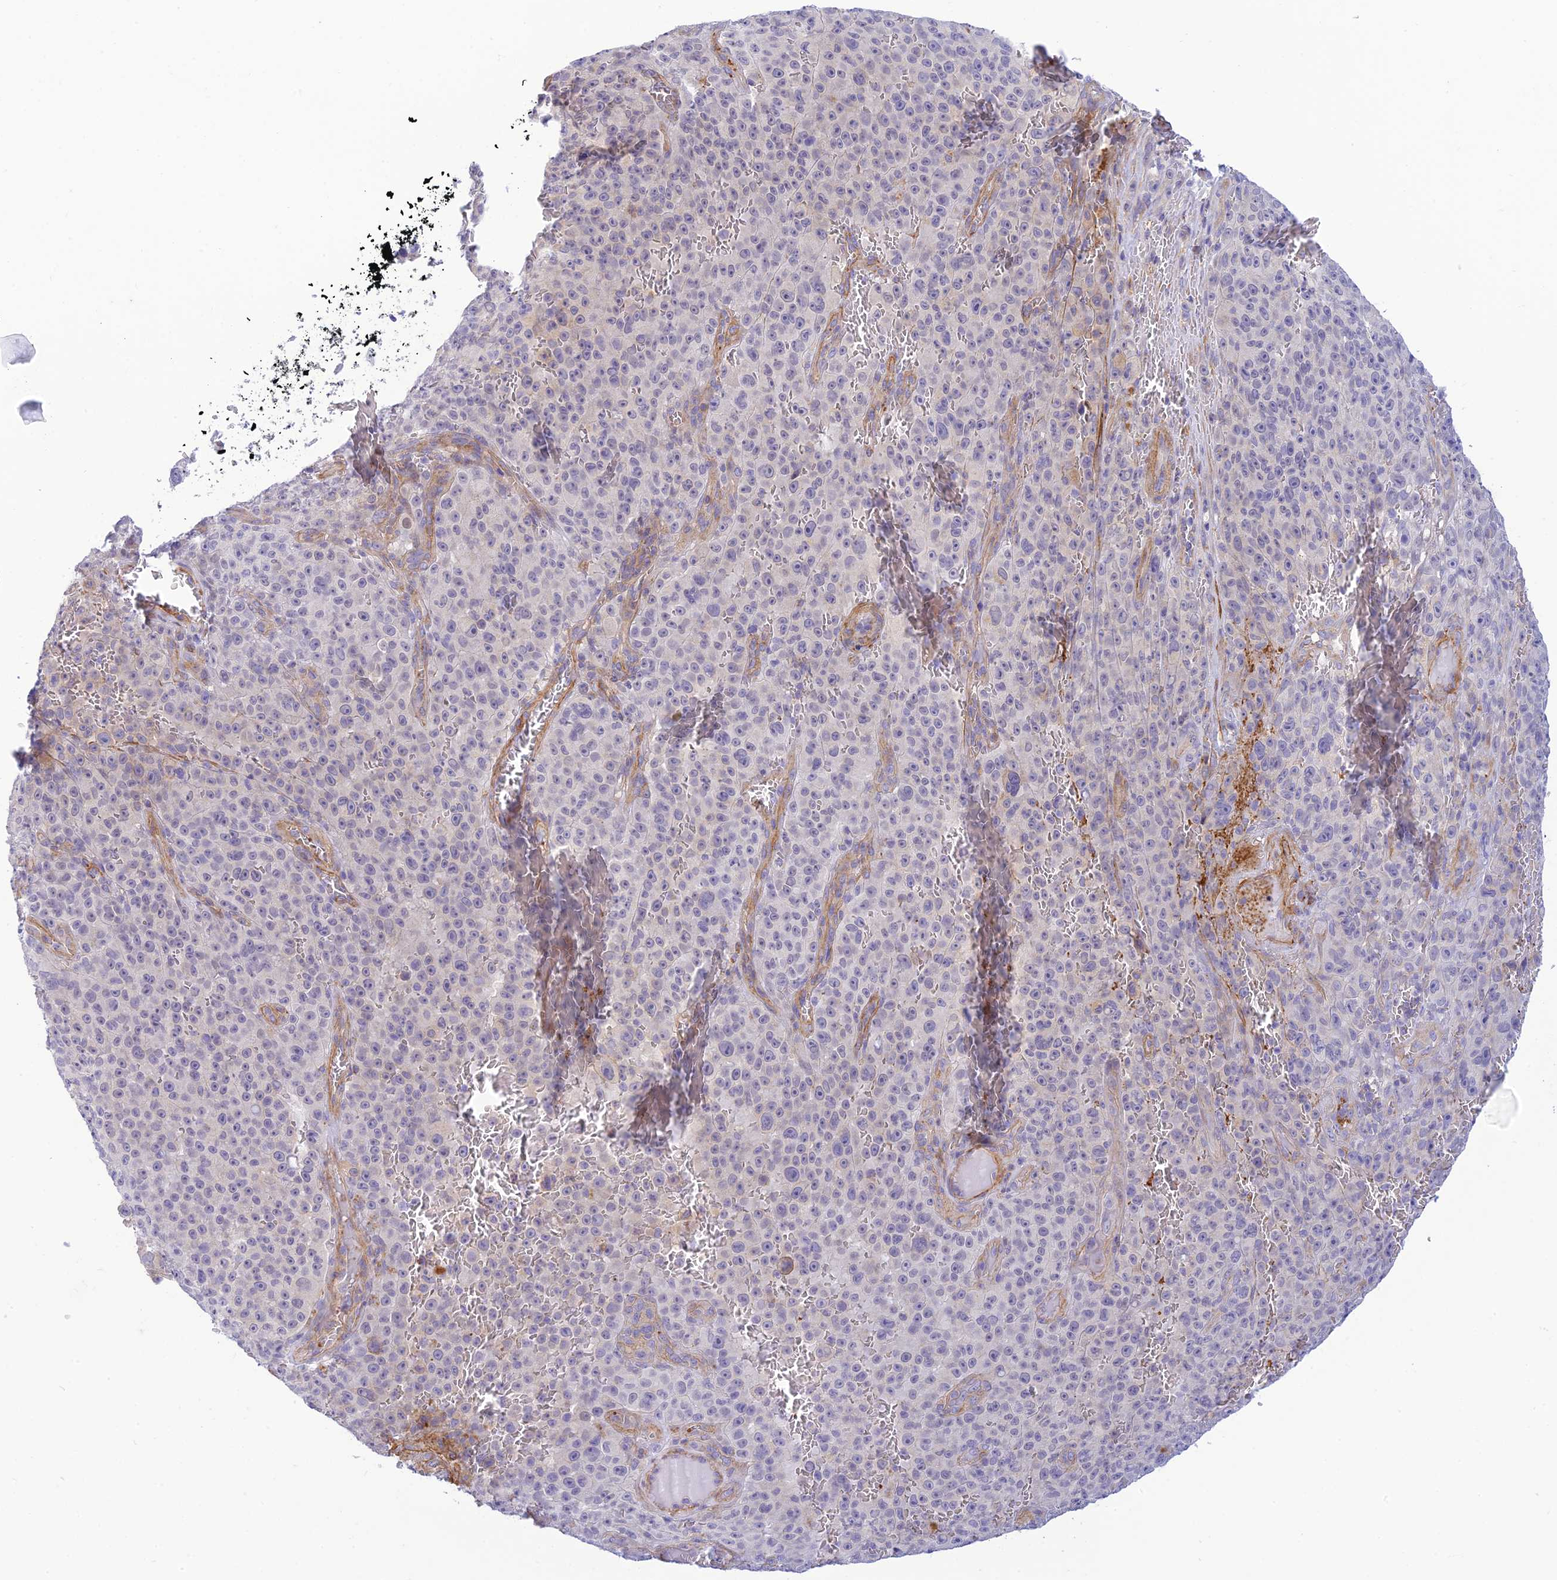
{"staining": {"intensity": "negative", "quantity": "none", "location": "none"}, "tissue": "melanoma", "cell_type": "Tumor cells", "image_type": "cancer", "snomed": [{"axis": "morphology", "description": "Malignant melanoma, NOS"}, {"axis": "topography", "description": "Skin"}], "caption": "IHC histopathology image of neoplastic tissue: human malignant melanoma stained with DAB shows no significant protein expression in tumor cells.", "gene": "FBXW4", "patient": {"sex": "female", "age": 82}}